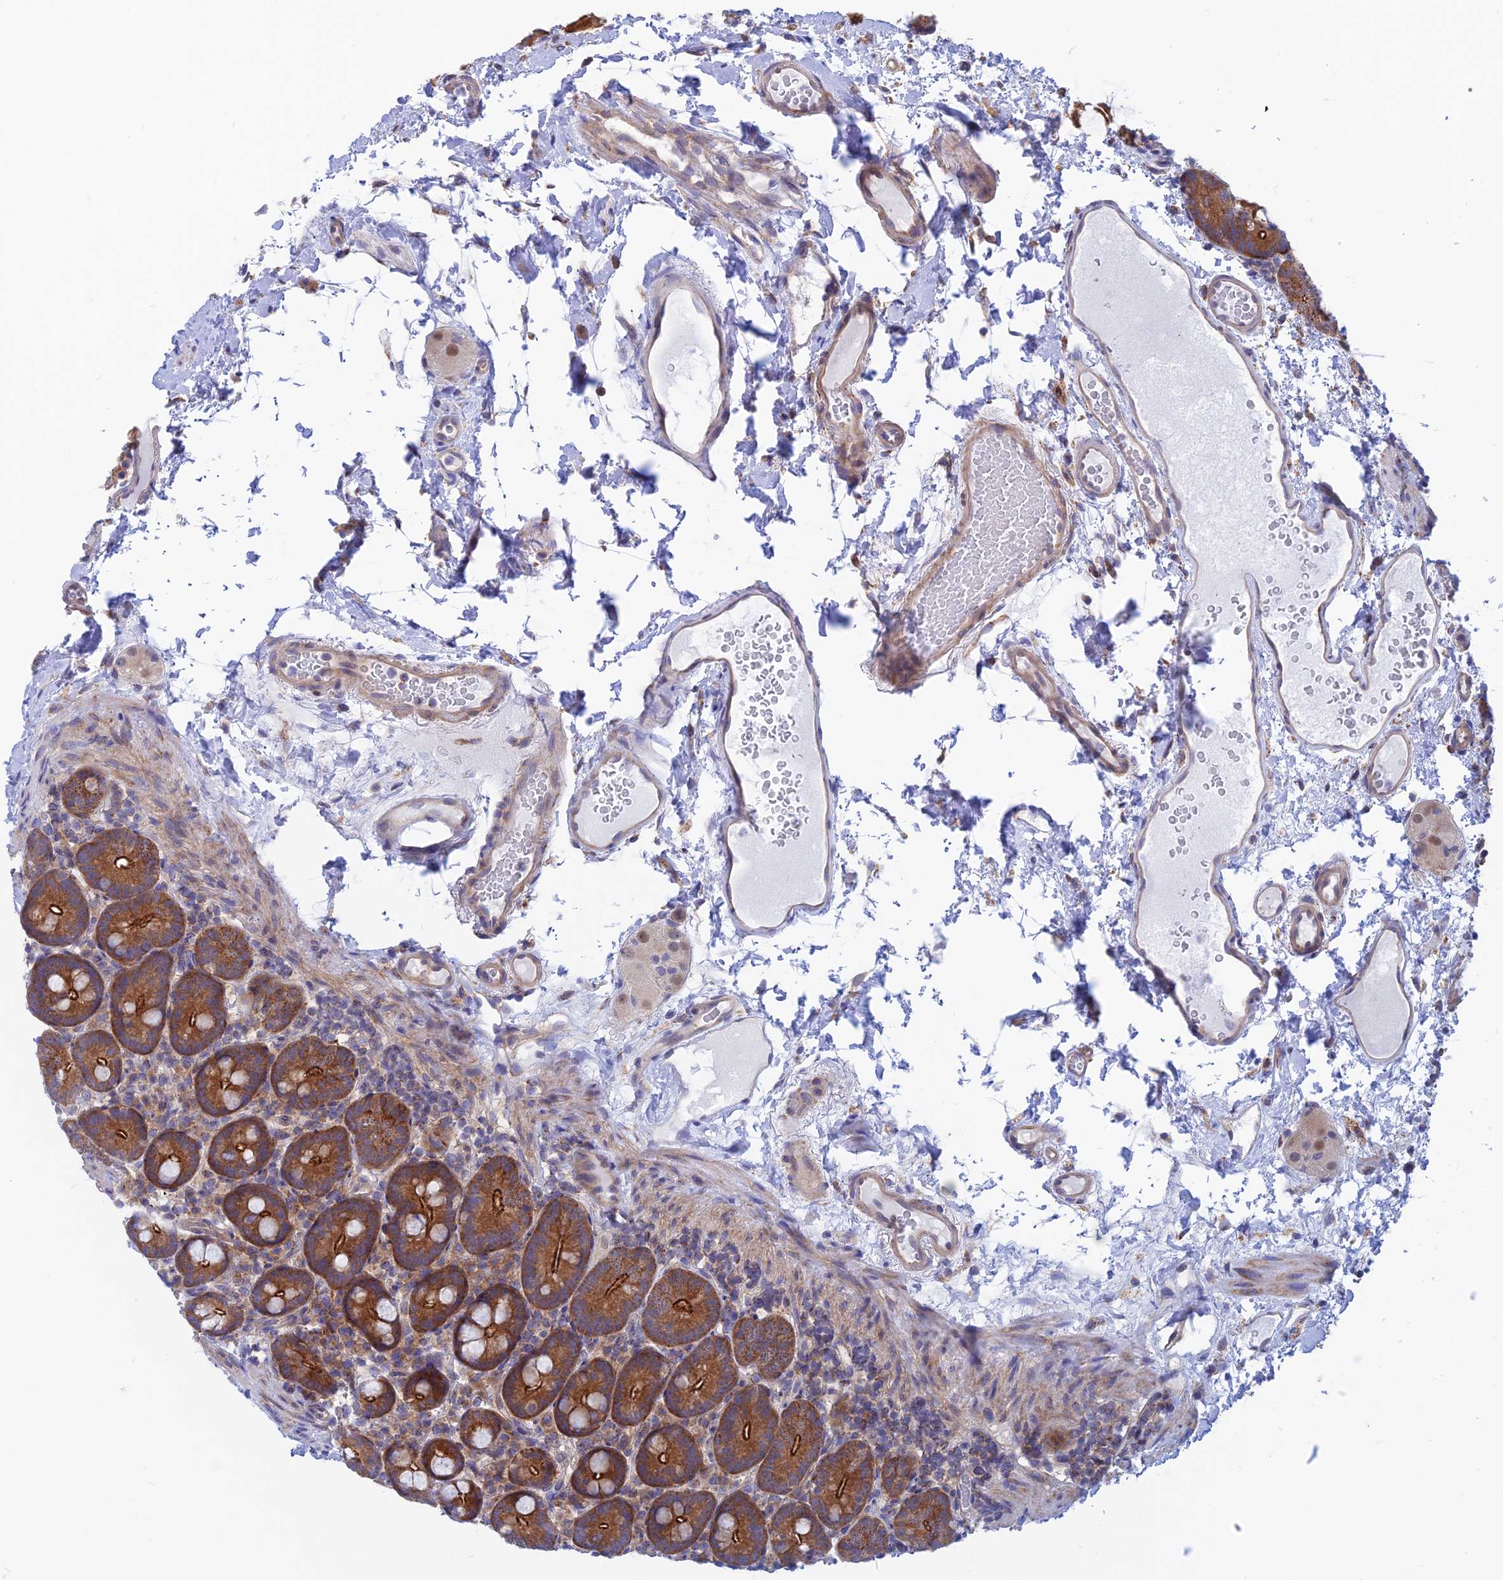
{"staining": {"intensity": "strong", "quantity": ">75%", "location": "cytoplasmic/membranous"}, "tissue": "small intestine", "cell_type": "Glandular cells", "image_type": "normal", "snomed": [{"axis": "morphology", "description": "Normal tissue, NOS"}, {"axis": "topography", "description": "Small intestine"}], "caption": "Small intestine stained with immunohistochemistry reveals strong cytoplasmic/membranous staining in approximately >75% of glandular cells. Using DAB (brown) and hematoxylin (blue) stains, captured at high magnification using brightfield microscopy.", "gene": "DNAJC16", "patient": {"sex": "female", "age": 68}}